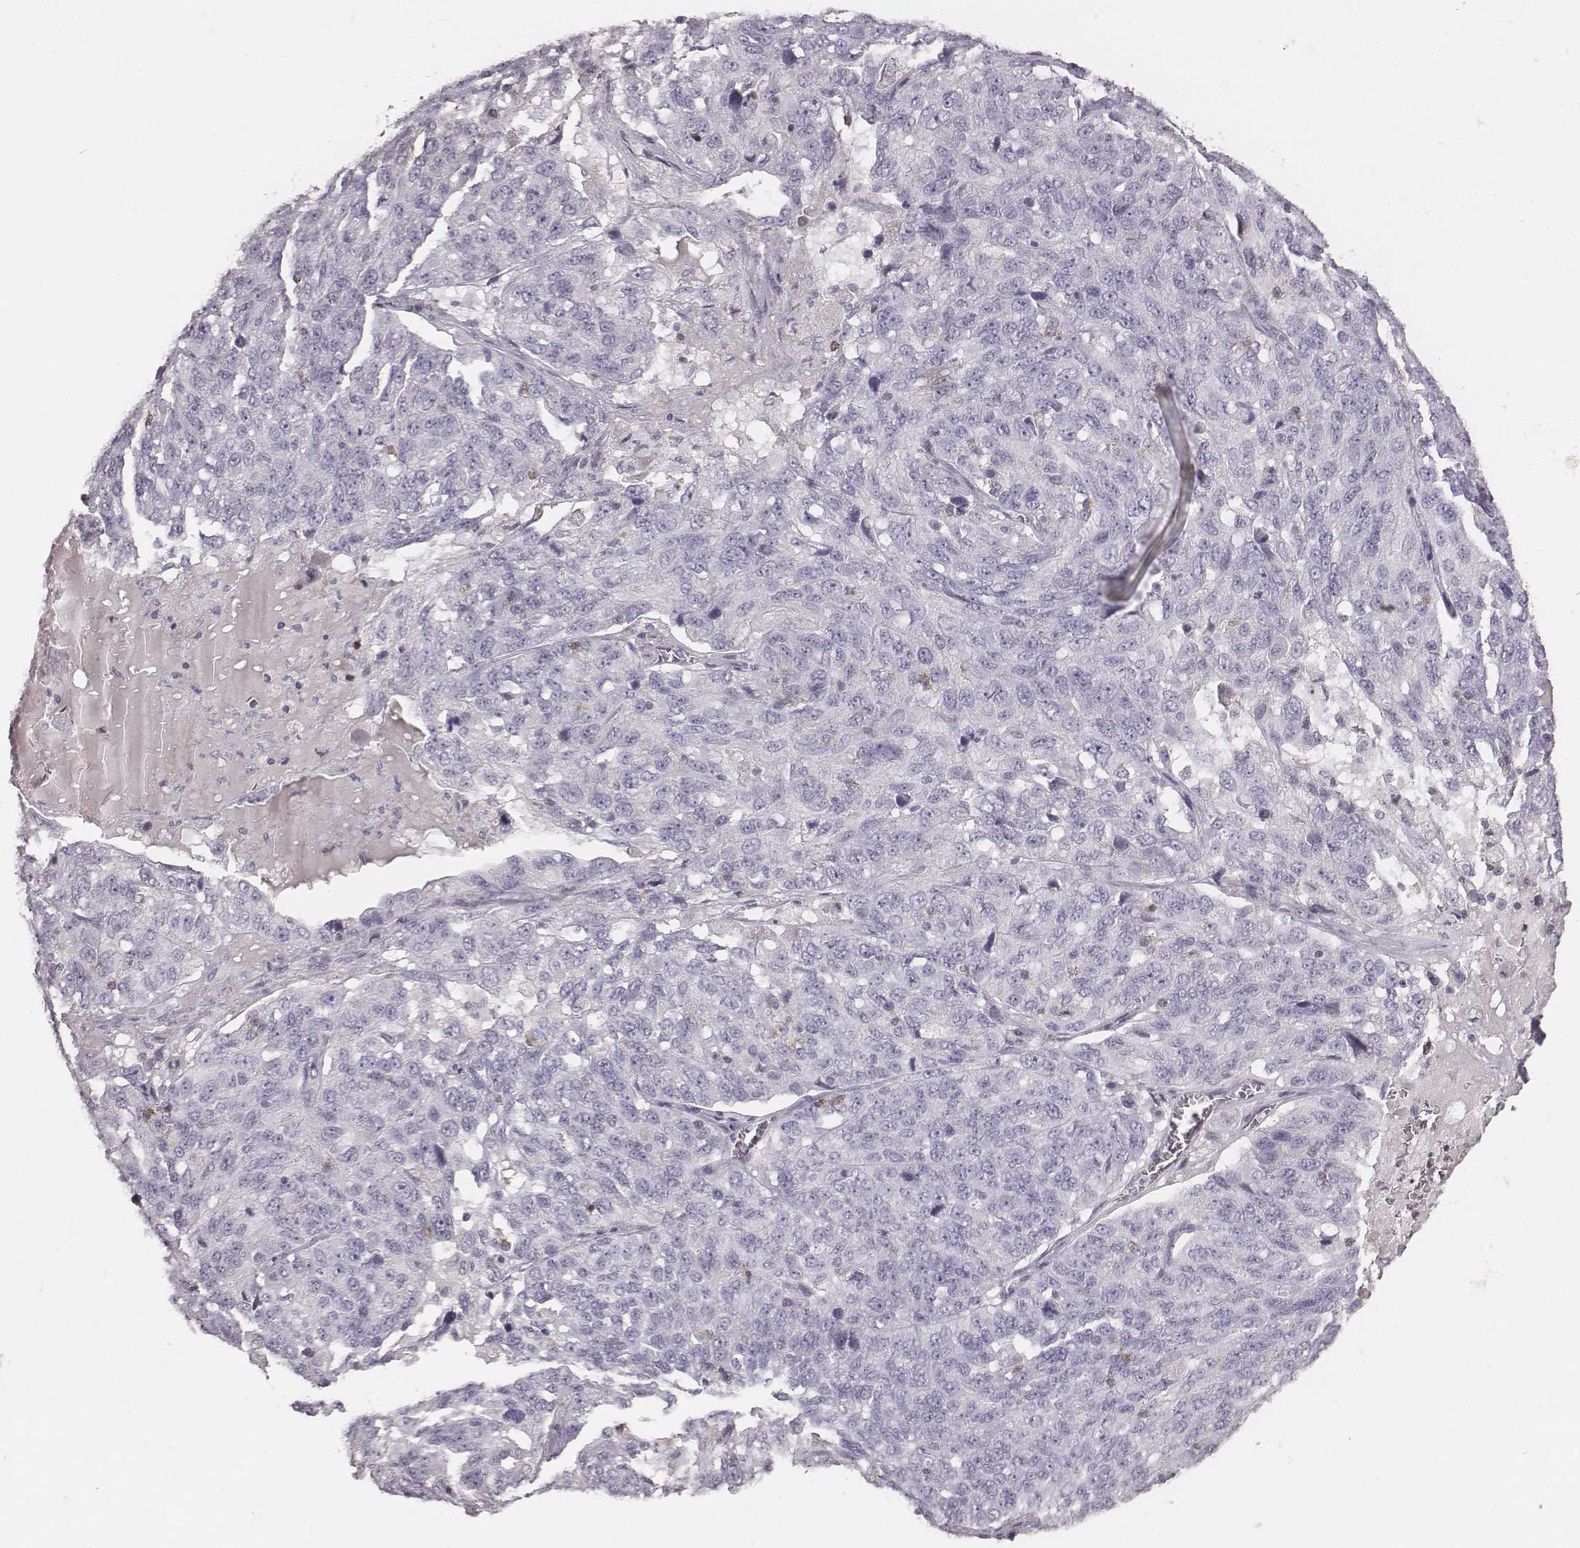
{"staining": {"intensity": "negative", "quantity": "none", "location": "none"}, "tissue": "ovarian cancer", "cell_type": "Tumor cells", "image_type": "cancer", "snomed": [{"axis": "morphology", "description": "Cystadenocarcinoma, serous, NOS"}, {"axis": "topography", "description": "Ovary"}], "caption": "Immunohistochemistry photomicrograph of neoplastic tissue: human ovarian serous cystadenocarcinoma stained with DAB (3,3'-diaminobenzidine) displays no significant protein staining in tumor cells. (DAB immunohistochemistry visualized using brightfield microscopy, high magnification).", "gene": "PDCD1", "patient": {"sex": "female", "age": 71}}